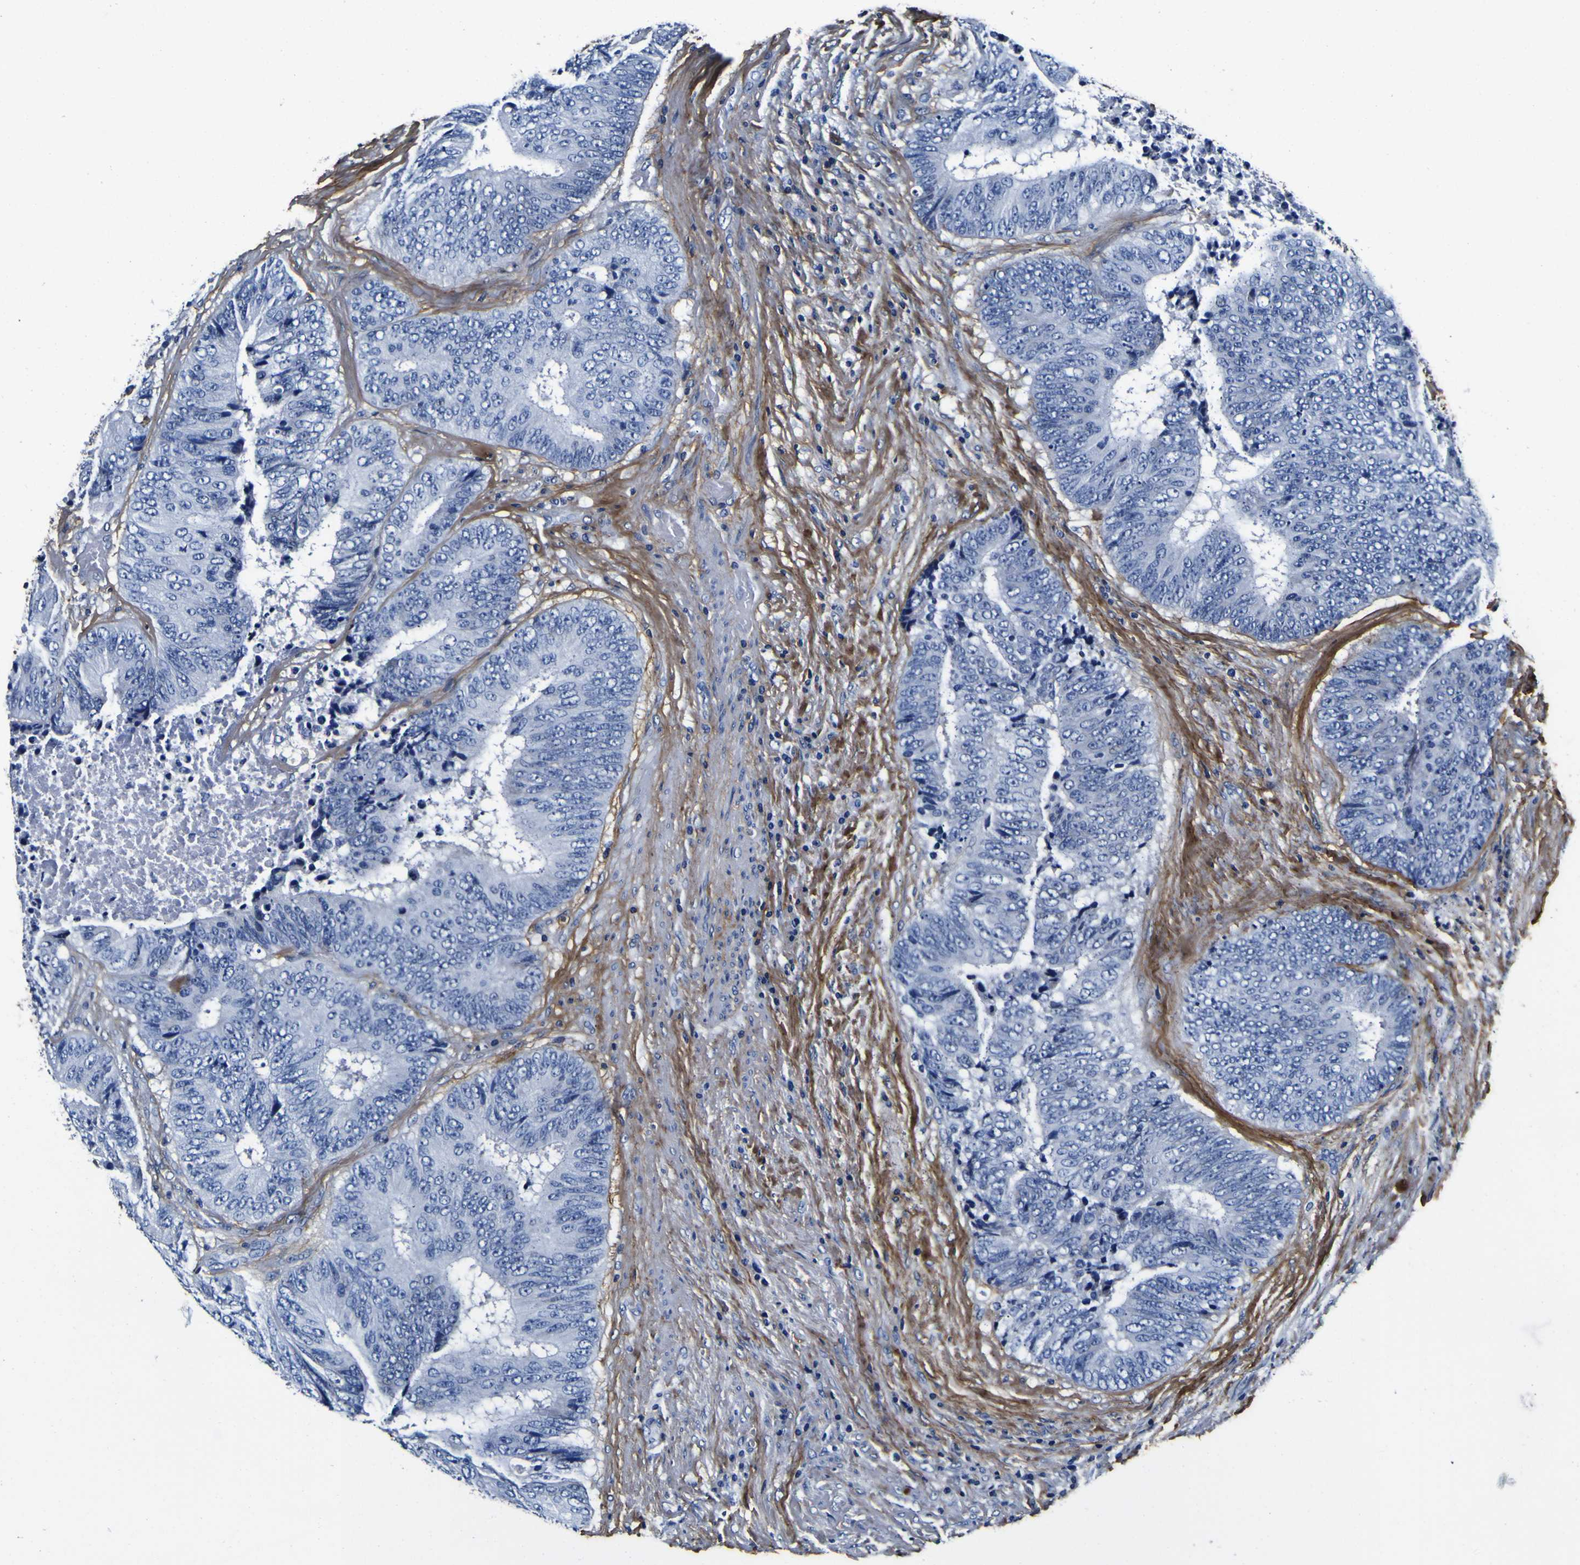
{"staining": {"intensity": "negative", "quantity": "none", "location": "none"}, "tissue": "colorectal cancer", "cell_type": "Tumor cells", "image_type": "cancer", "snomed": [{"axis": "morphology", "description": "Adenocarcinoma, NOS"}, {"axis": "topography", "description": "Rectum"}], "caption": "There is no significant staining in tumor cells of adenocarcinoma (colorectal).", "gene": "POSTN", "patient": {"sex": "male", "age": 72}}